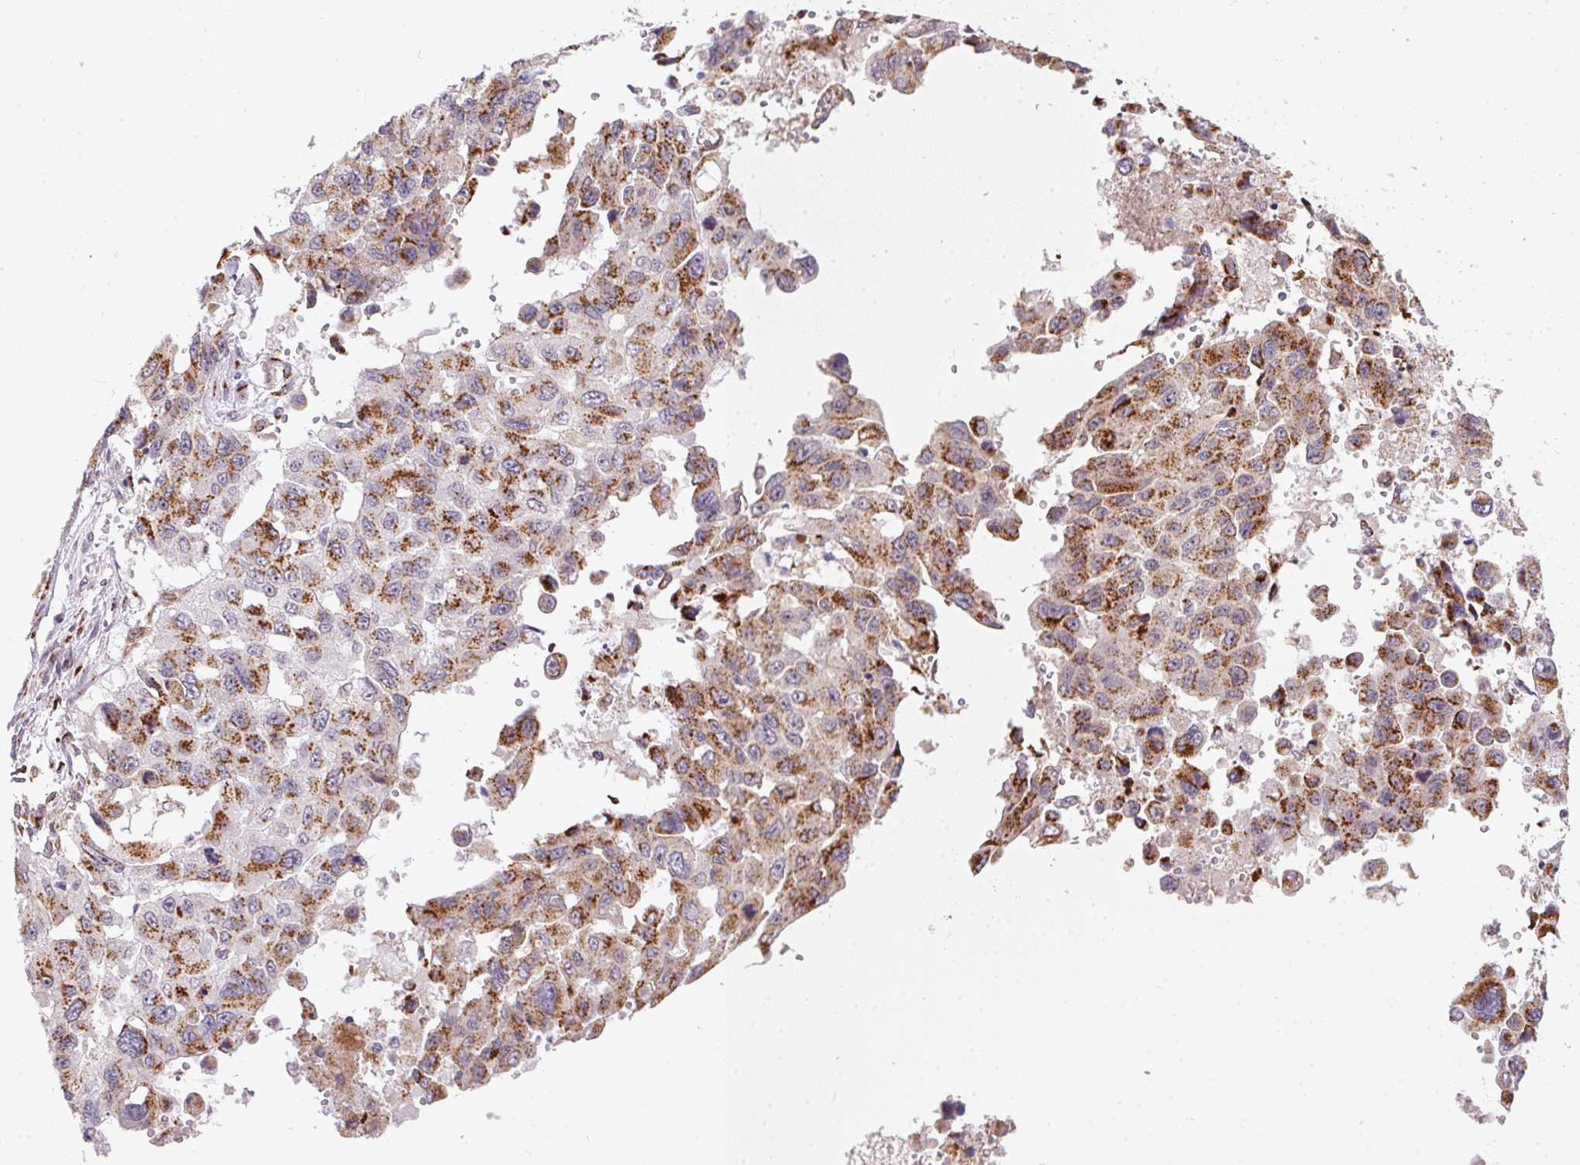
{"staining": {"intensity": "moderate", "quantity": ">75%", "location": "cytoplasmic/membranous"}, "tissue": "lung cancer", "cell_type": "Tumor cells", "image_type": "cancer", "snomed": [{"axis": "morphology", "description": "Adenocarcinoma, NOS"}, {"axis": "topography", "description": "Lung"}], "caption": "This is an image of immunohistochemistry staining of lung cancer, which shows moderate expression in the cytoplasmic/membranous of tumor cells.", "gene": "RAB22A", "patient": {"sex": "male", "age": 64}}